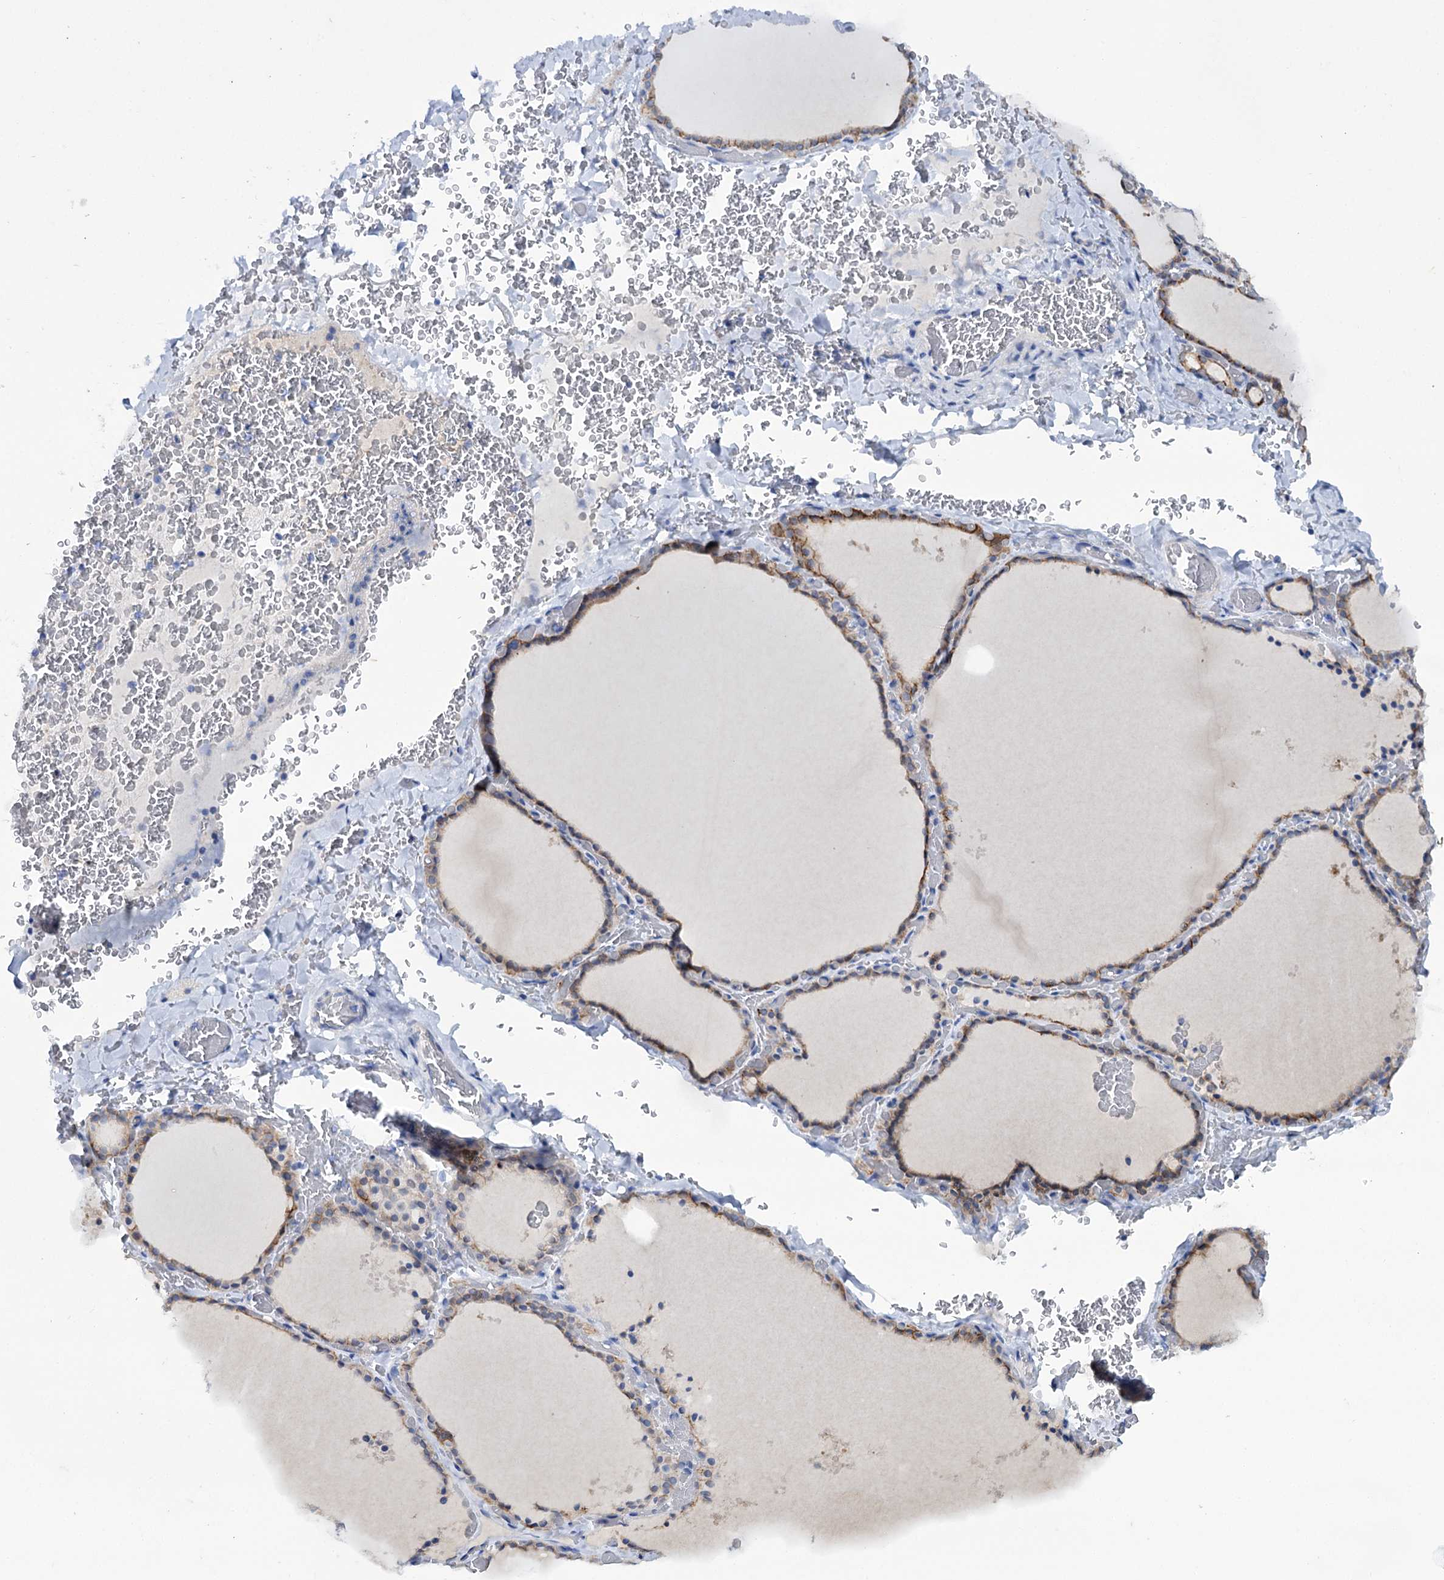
{"staining": {"intensity": "moderate", "quantity": "25%-75%", "location": "cytoplasmic/membranous"}, "tissue": "thyroid gland", "cell_type": "Glandular cells", "image_type": "normal", "snomed": [{"axis": "morphology", "description": "Normal tissue, NOS"}, {"axis": "topography", "description": "Thyroid gland"}], "caption": "Glandular cells show medium levels of moderate cytoplasmic/membranous positivity in approximately 25%-75% of cells in benign thyroid gland.", "gene": "MID1IP1", "patient": {"sex": "female", "age": 39}}